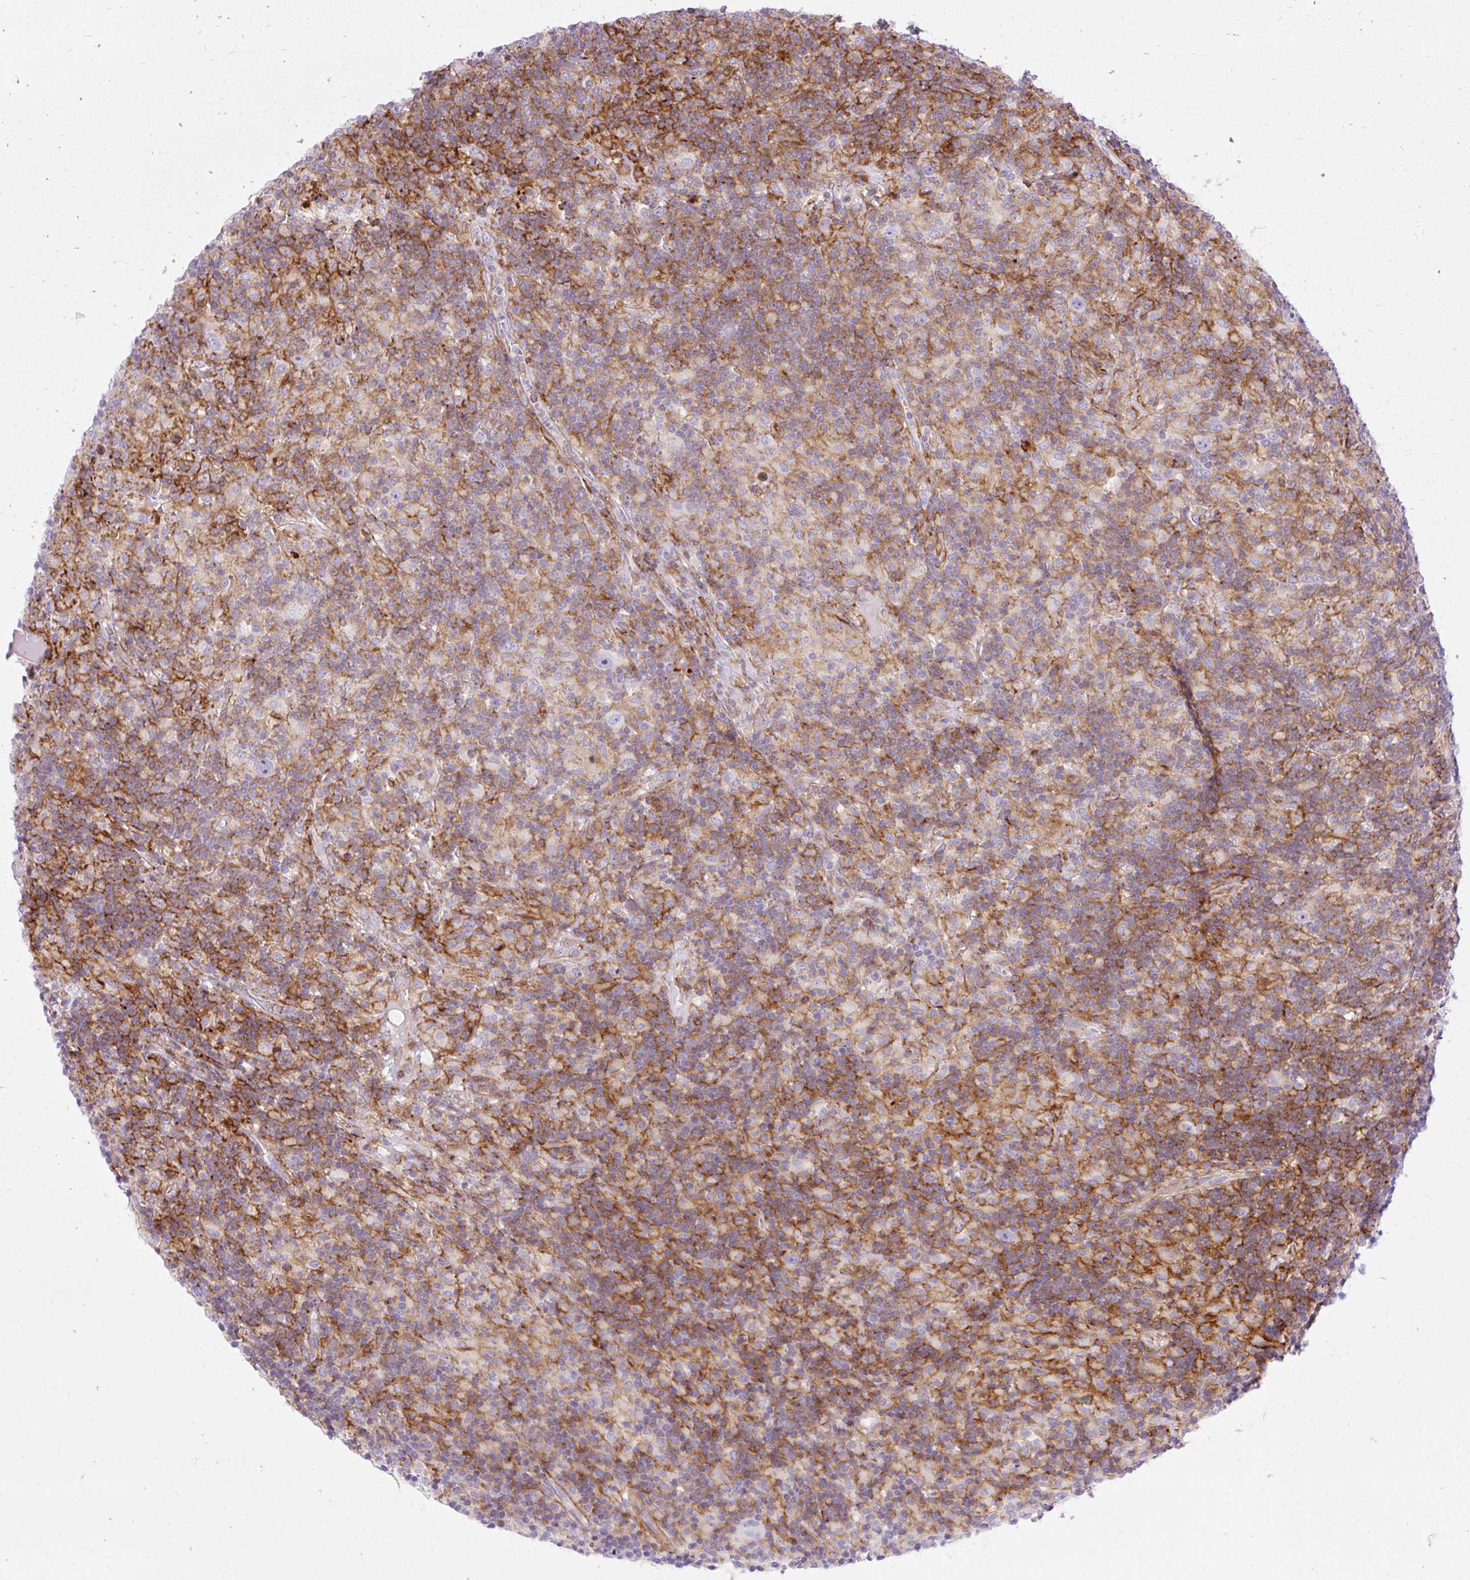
{"staining": {"intensity": "negative", "quantity": "none", "location": "none"}, "tissue": "lymphoma", "cell_type": "Tumor cells", "image_type": "cancer", "snomed": [{"axis": "morphology", "description": "Hodgkin's disease, NOS"}, {"axis": "topography", "description": "Lymph node"}], "caption": "A micrograph of lymphoma stained for a protein exhibits no brown staining in tumor cells. (Brightfield microscopy of DAB immunohistochemistry at high magnification).", "gene": "CORO7-PAM16", "patient": {"sex": "male", "age": 70}}